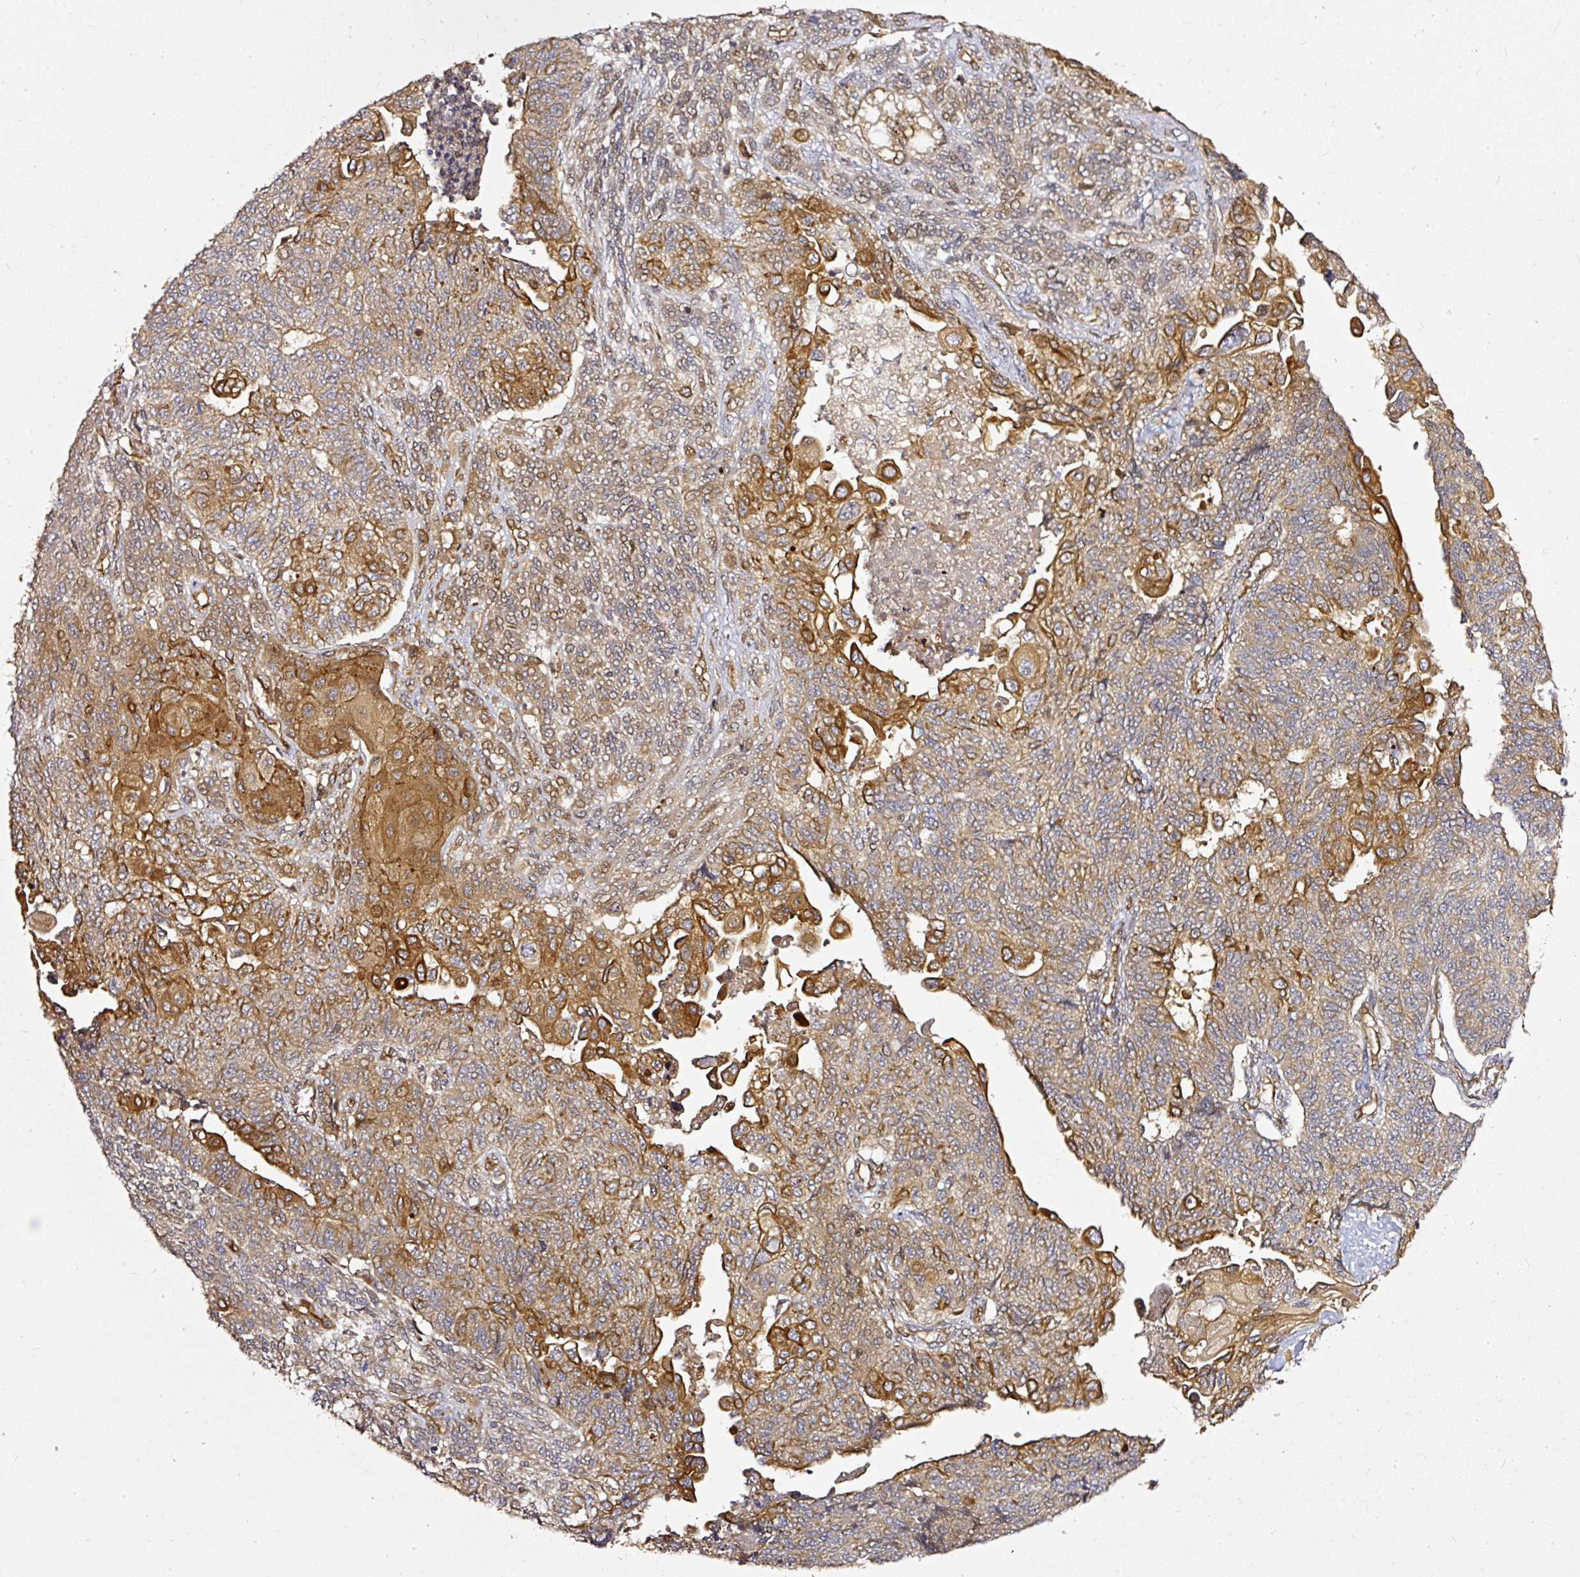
{"staining": {"intensity": "strong", "quantity": "25%-75%", "location": "cytoplasmic/membranous"}, "tissue": "endometrial cancer", "cell_type": "Tumor cells", "image_type": "cancer", "snomed": [{"axis": "morphology", "description": "Adenocarcinoma, NOS"}, {"axis": "topography", "description": "Endometrium"}], "caption": "There is high levels of strong cytoplasmic/membranous expression in tumor cells of endometrial cancer, as demonstrated by immunohistochemical staining (brown color).", "gene": "MIF4GD", "patient": {"sex": "female", "age": 32}}